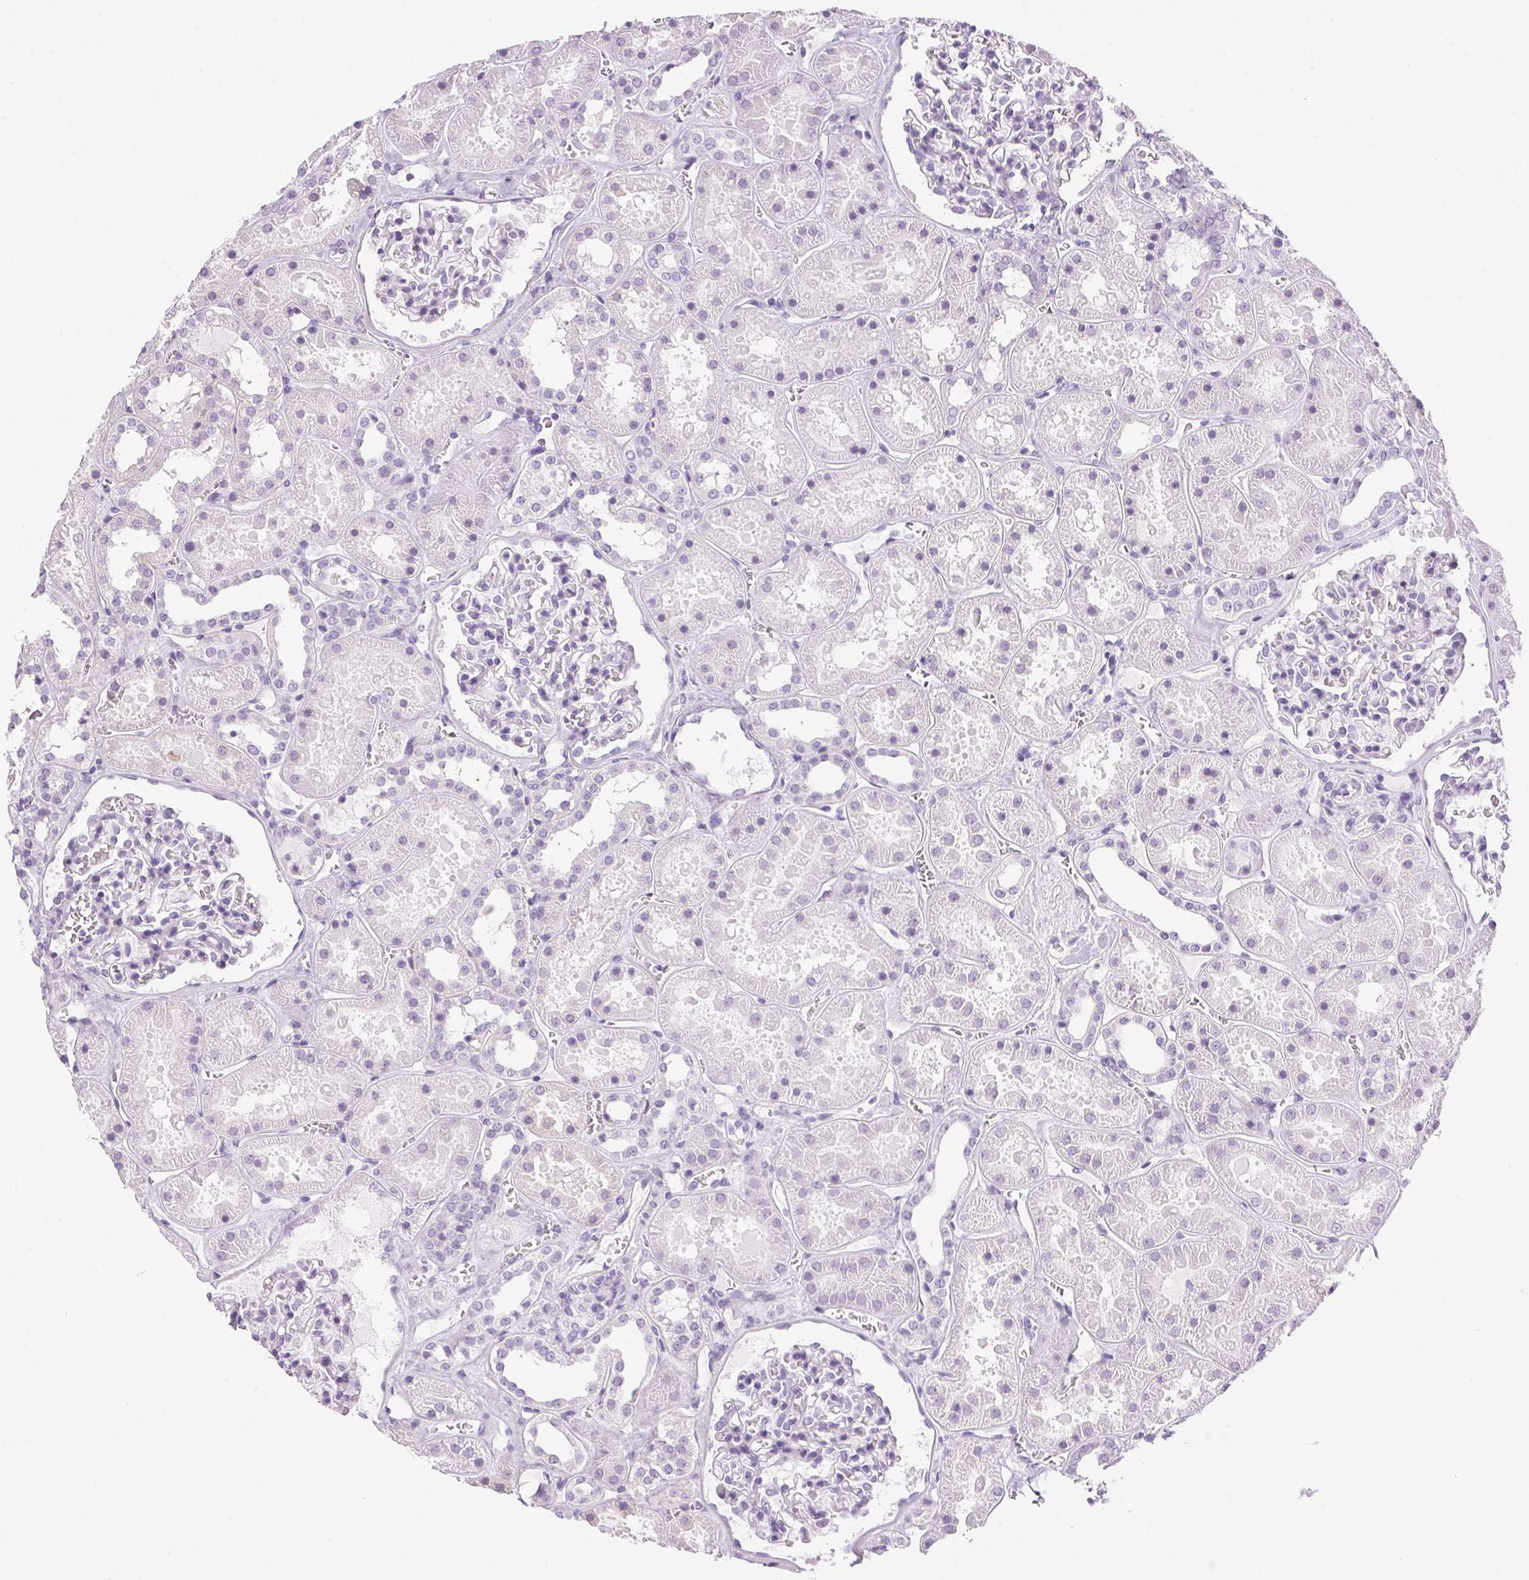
{"staining": {"intensity": "negative", "quantity": "none", "location": "none"}, "tissue": "kidney", "cell_type": "Cells in glomeruli", "image_type": "normal", "snomed": [{"axis": "morphology", "description": "Normal tissue, NOS"}, {"axis": "topography", "description": "Kidney"}], "caption": "Human kidney stained for a protein using immunohistochemistry displays no staining in cells in glomeruli.", "gene": "SP7", "patient": {"sex": "female", "age": 41}}